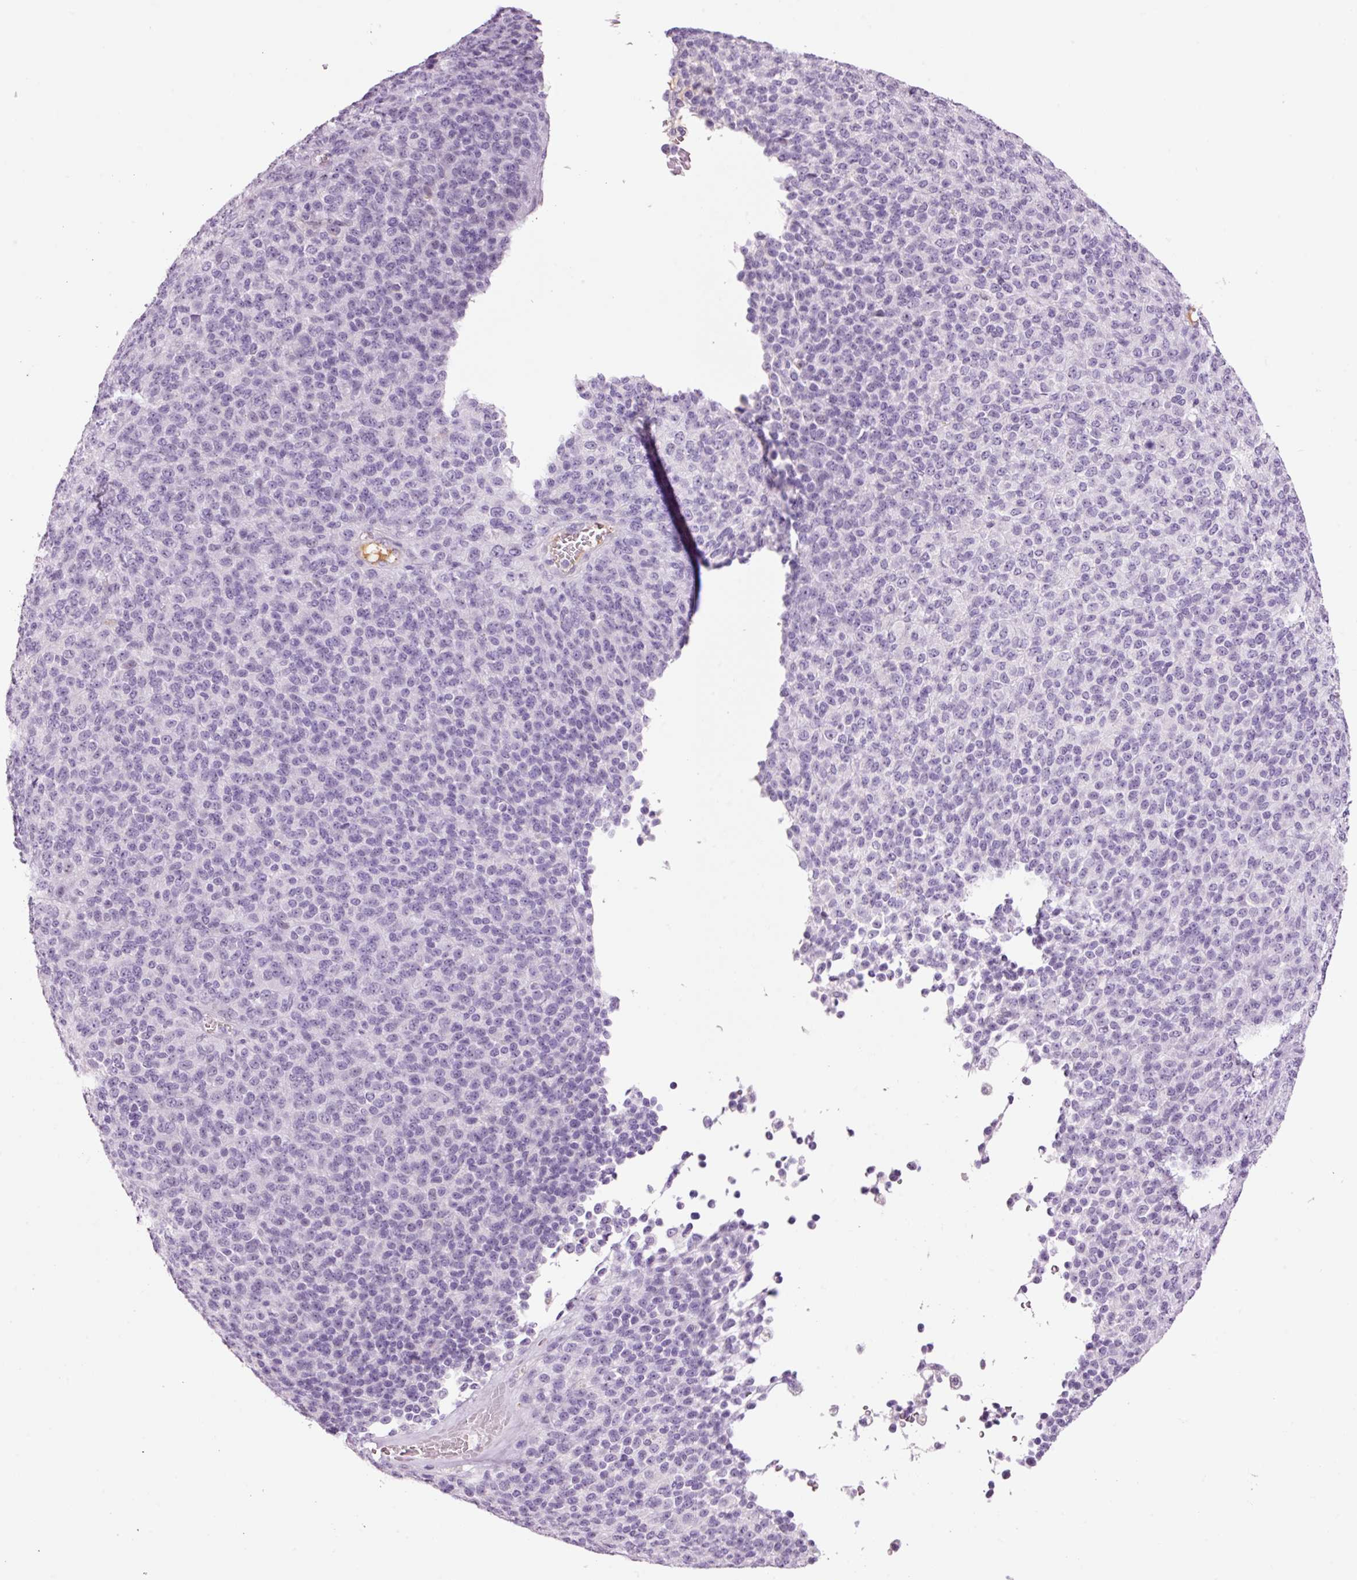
{"staining": {"intensity": "negative", "quantity": "none", "location": "none"}, "tissue": "melanoma", "cell_type": "Tumor cells", "image_type": "cancer", "snomed": [{"axis": "morphology", "description": "Malignant melanoma, Metastatic site"}, {"axis": "topography", "description": "Brain"}], "caption": "Malignant melanoma (metastatic site) stained for a protein using immunohistochemistry demonstrates no positivity tumor cells.", "gene": "KLF1", "patient": {"sex": "female", "age": 56}}